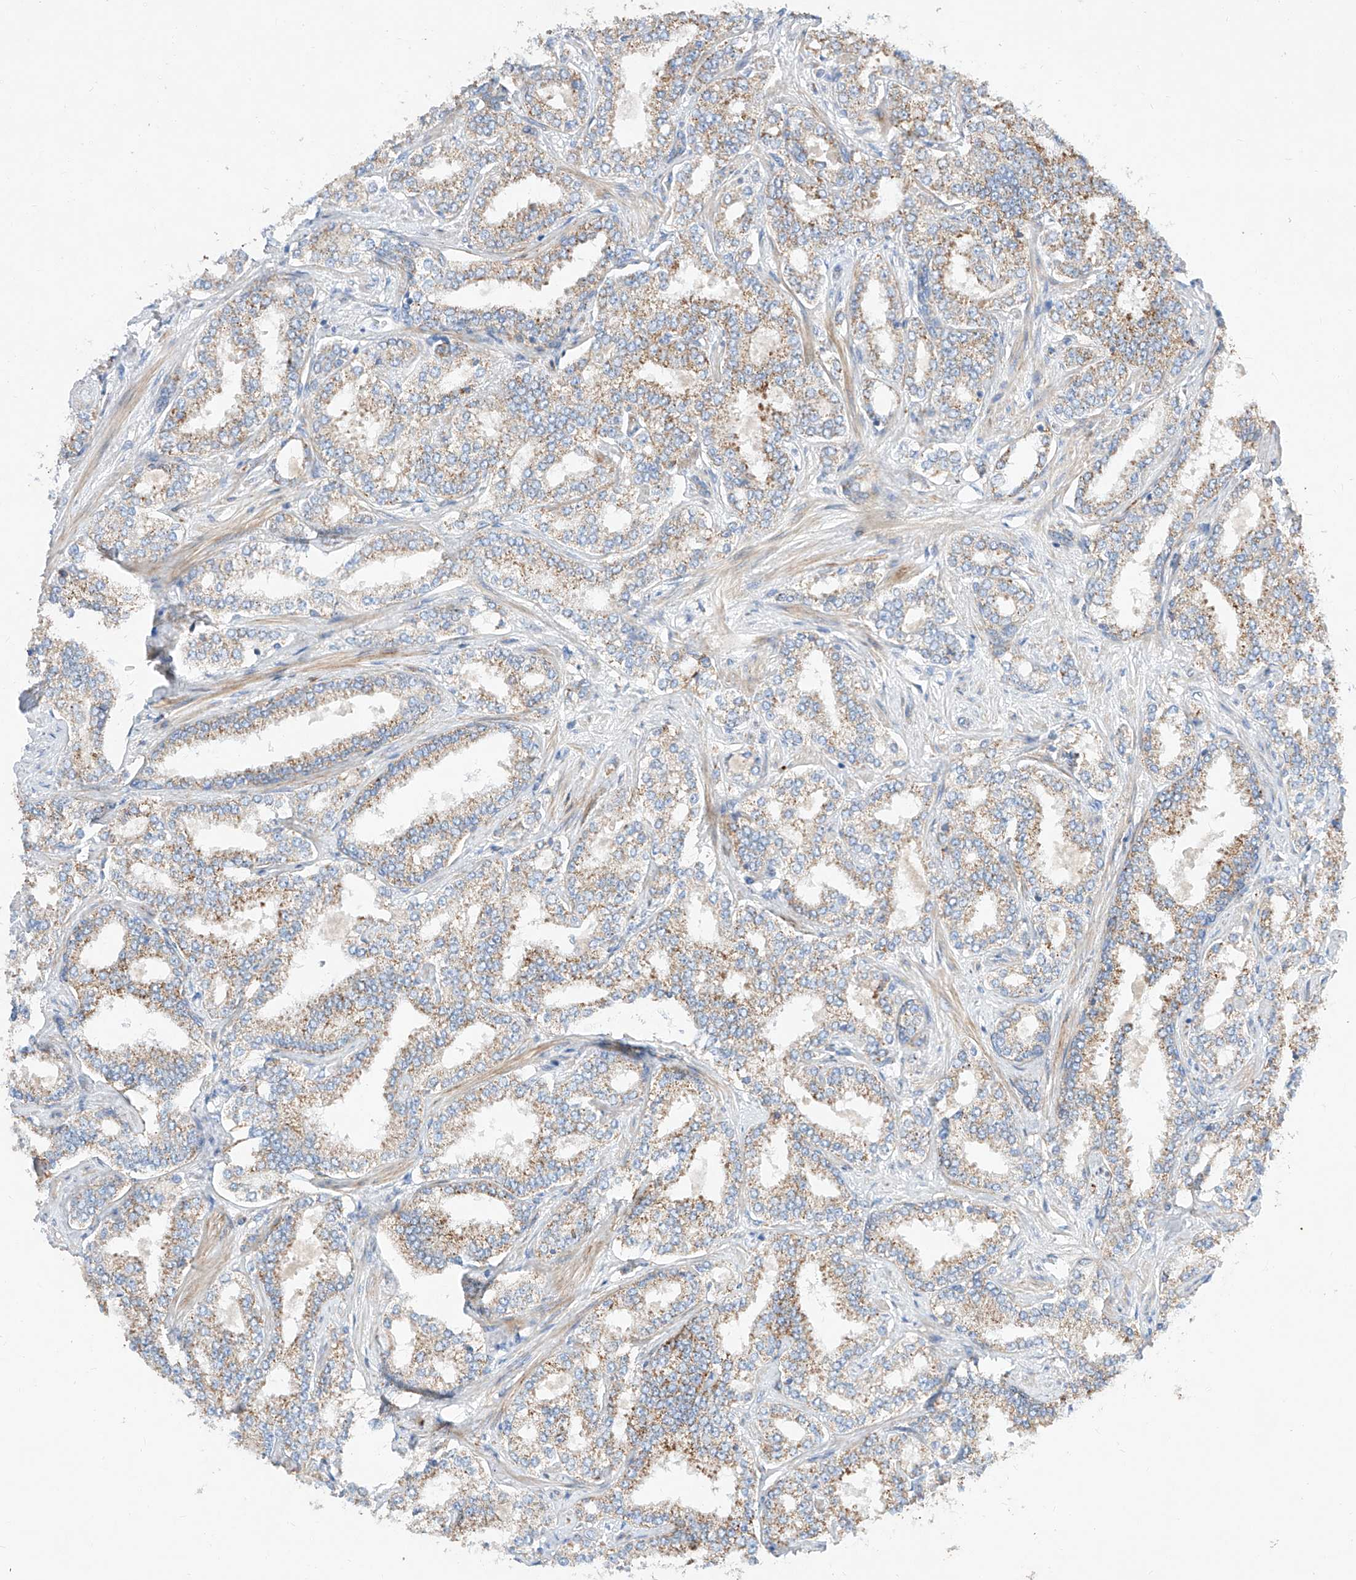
{"staining": {"intensity": "moderate", "quantity": "25%-75%", "location": "cytoplasmic/membranous"}, "tissue": "prostate cancer", "cell_type": "Tumor cells", "image_type": "cancer", "snomed": [{"axis": "morphology", "description": "Normal tissue, NOS"}, {"axis": "morphology", "description": "Adenocarcinoma, High grade"}, {"axis": "topography", "description": "Prostate"}], "caption": "Moderate cytoplasmic/membranous staining is identified in about 25%-75% of tumor cells in prostate adenocarcinoma (high-grade).", "gene": "CST9", "patient": {"sex": "male", "age": 83}}